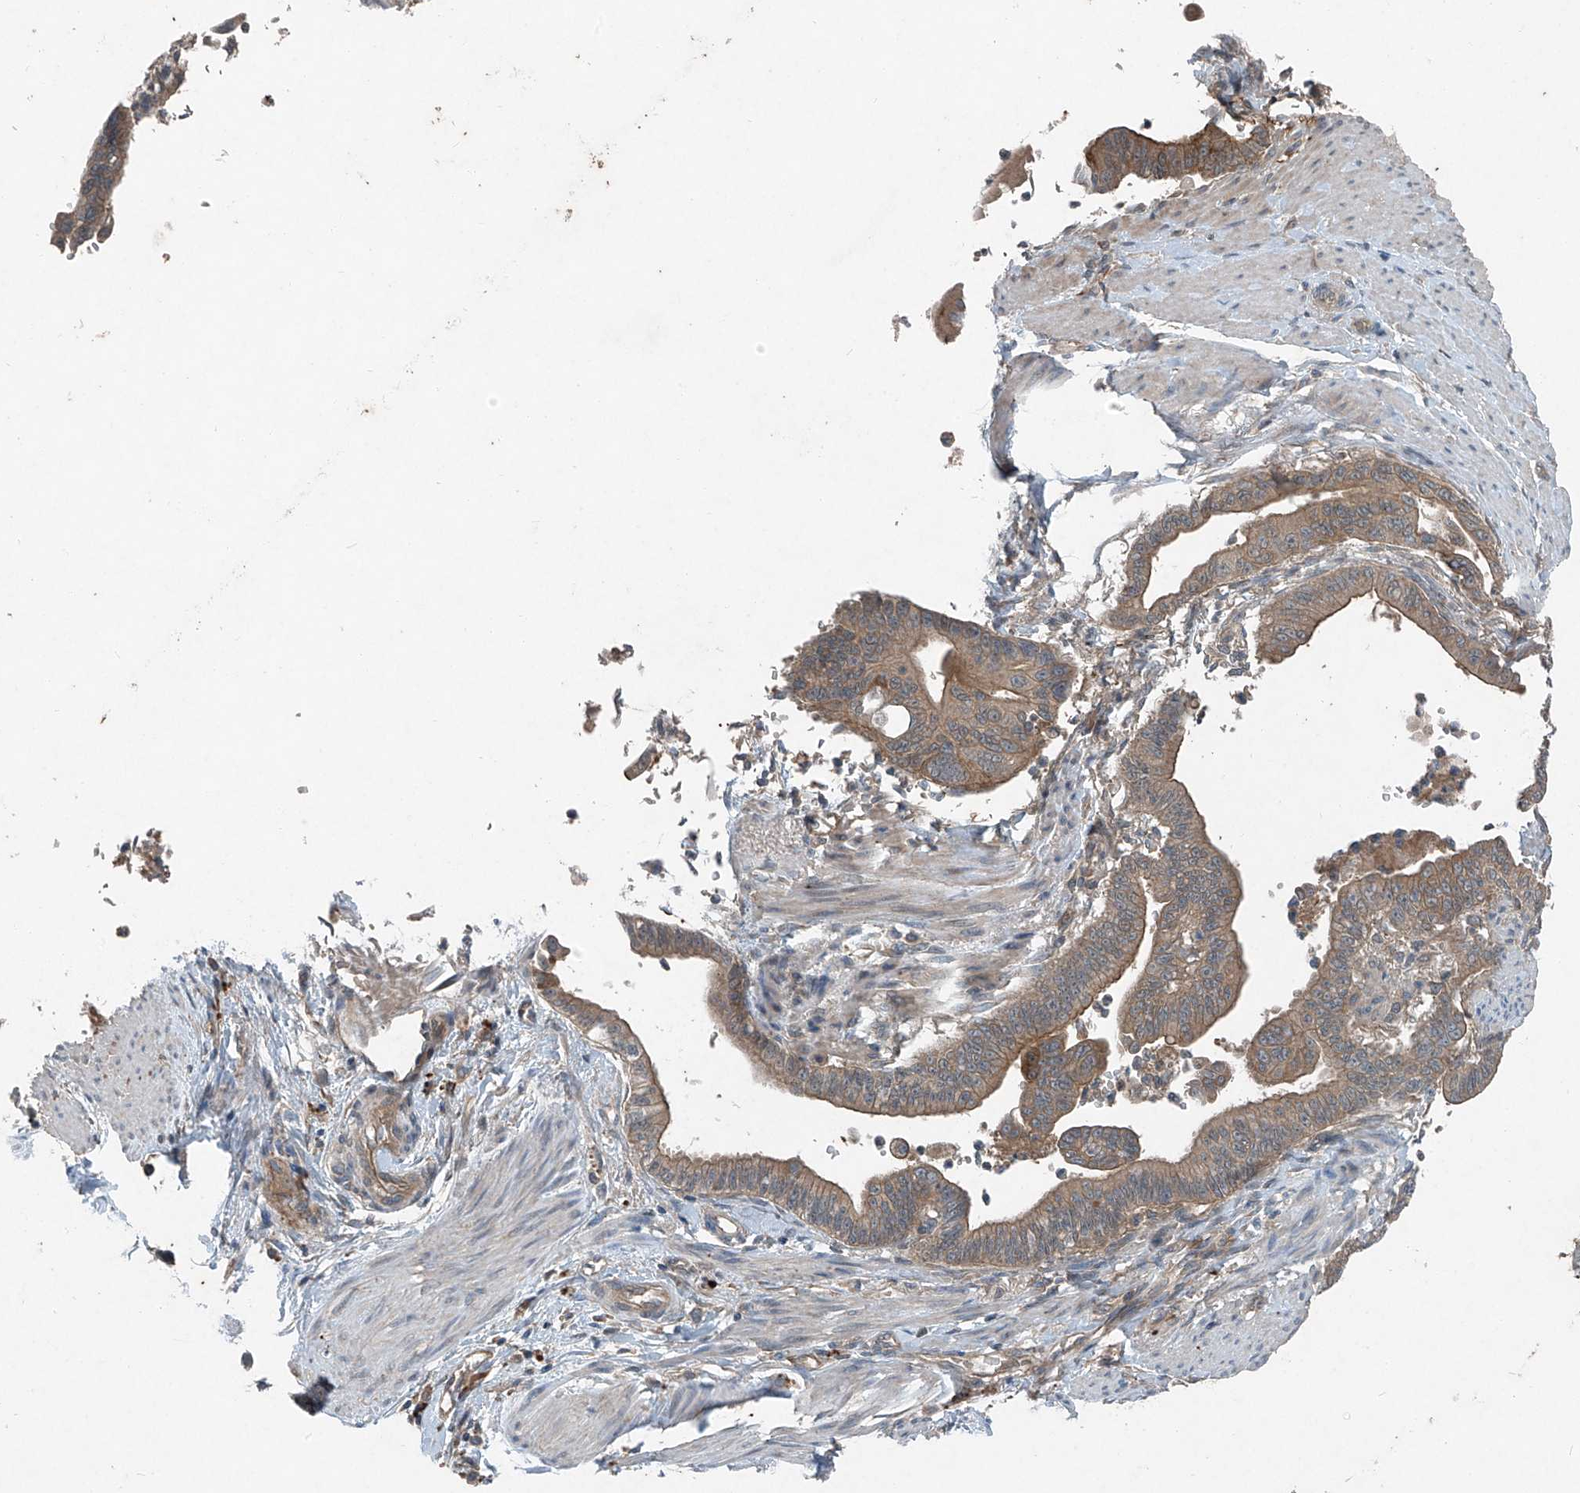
{"staining": {"intensity": "moderate", "quantity": ">75%", "location": "cytoplasmic/membranous"}, "tissue": "pancreatic cancer", "cell_type": "Tumor cells", "image_type": "cancer", "snomed": [{"axis": "morphology", "description": "Adenocarcinoma, NOS"}, {"axis": "topography", "description": "Pancreas"}], "caption": "About >75% of tumor cells in pancreatic adenocarcinoma show moderate cytoplasmic/membranous protein staining as visualized by brown immunohistochemical staining.", "gene": "FOXRED2", "patient": {"sex": "male", "age": 70}}